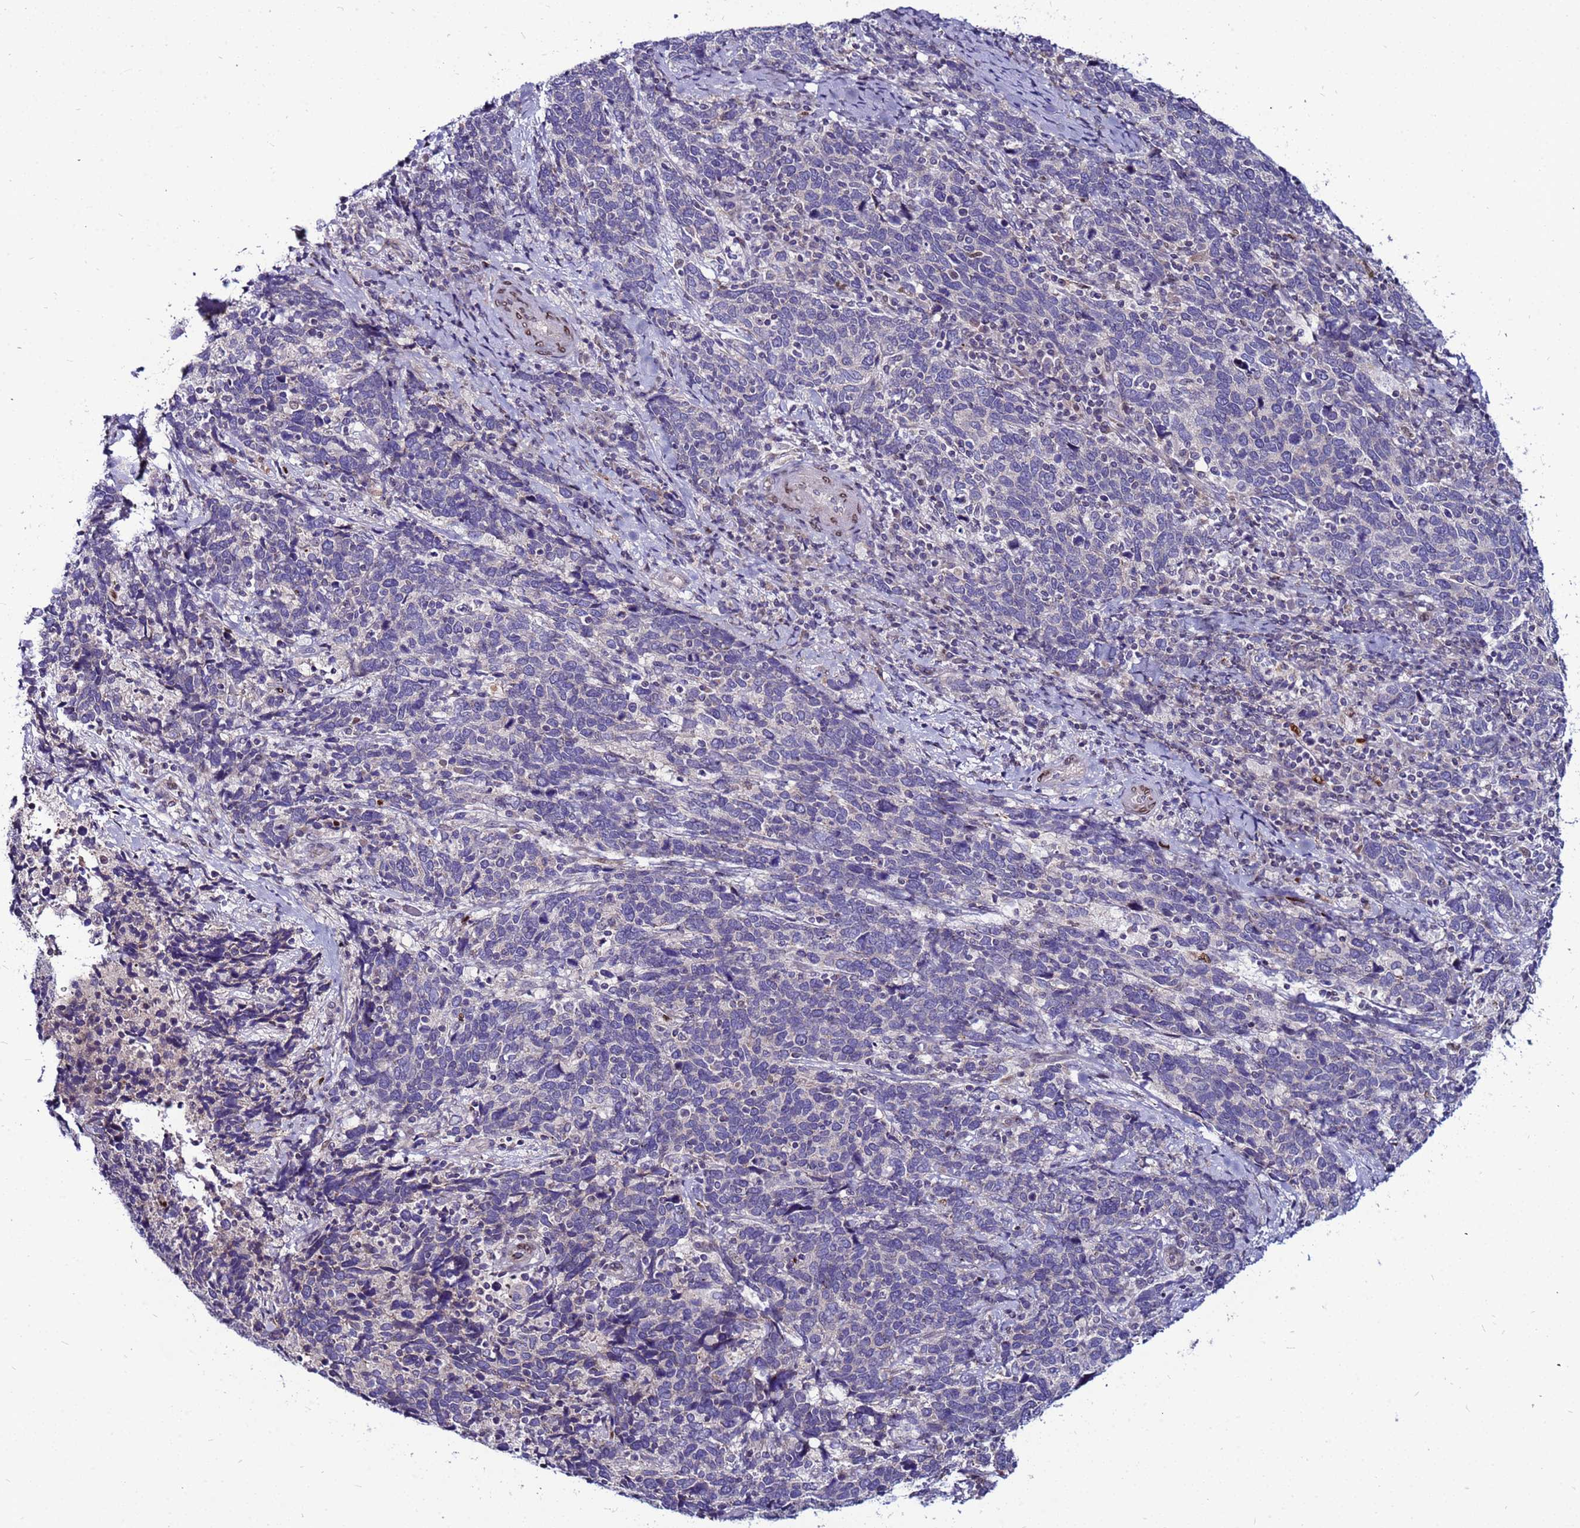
{"staining": {"intensity": "negative", "quantity": "none", "location": "none"}, "tissue": "cervical cancer", "cell_type": "Tumor cells", "image_type": "cancer", "snomed": [{"axis": "morphology", "description": "Squamous cell carcinoma, NOS"}, {"axis": "topography", "description": "Cervix"}], "caption": "High magnification brightfield microscopy of cervical cancer (squamous cell carcinoma) stained with DAB (brown) and counterstained with hematoxylin (blue): tumor cells show no significant staining.", "gene": "CCDC71", "patient": {"sex": "female", "age": 41}}